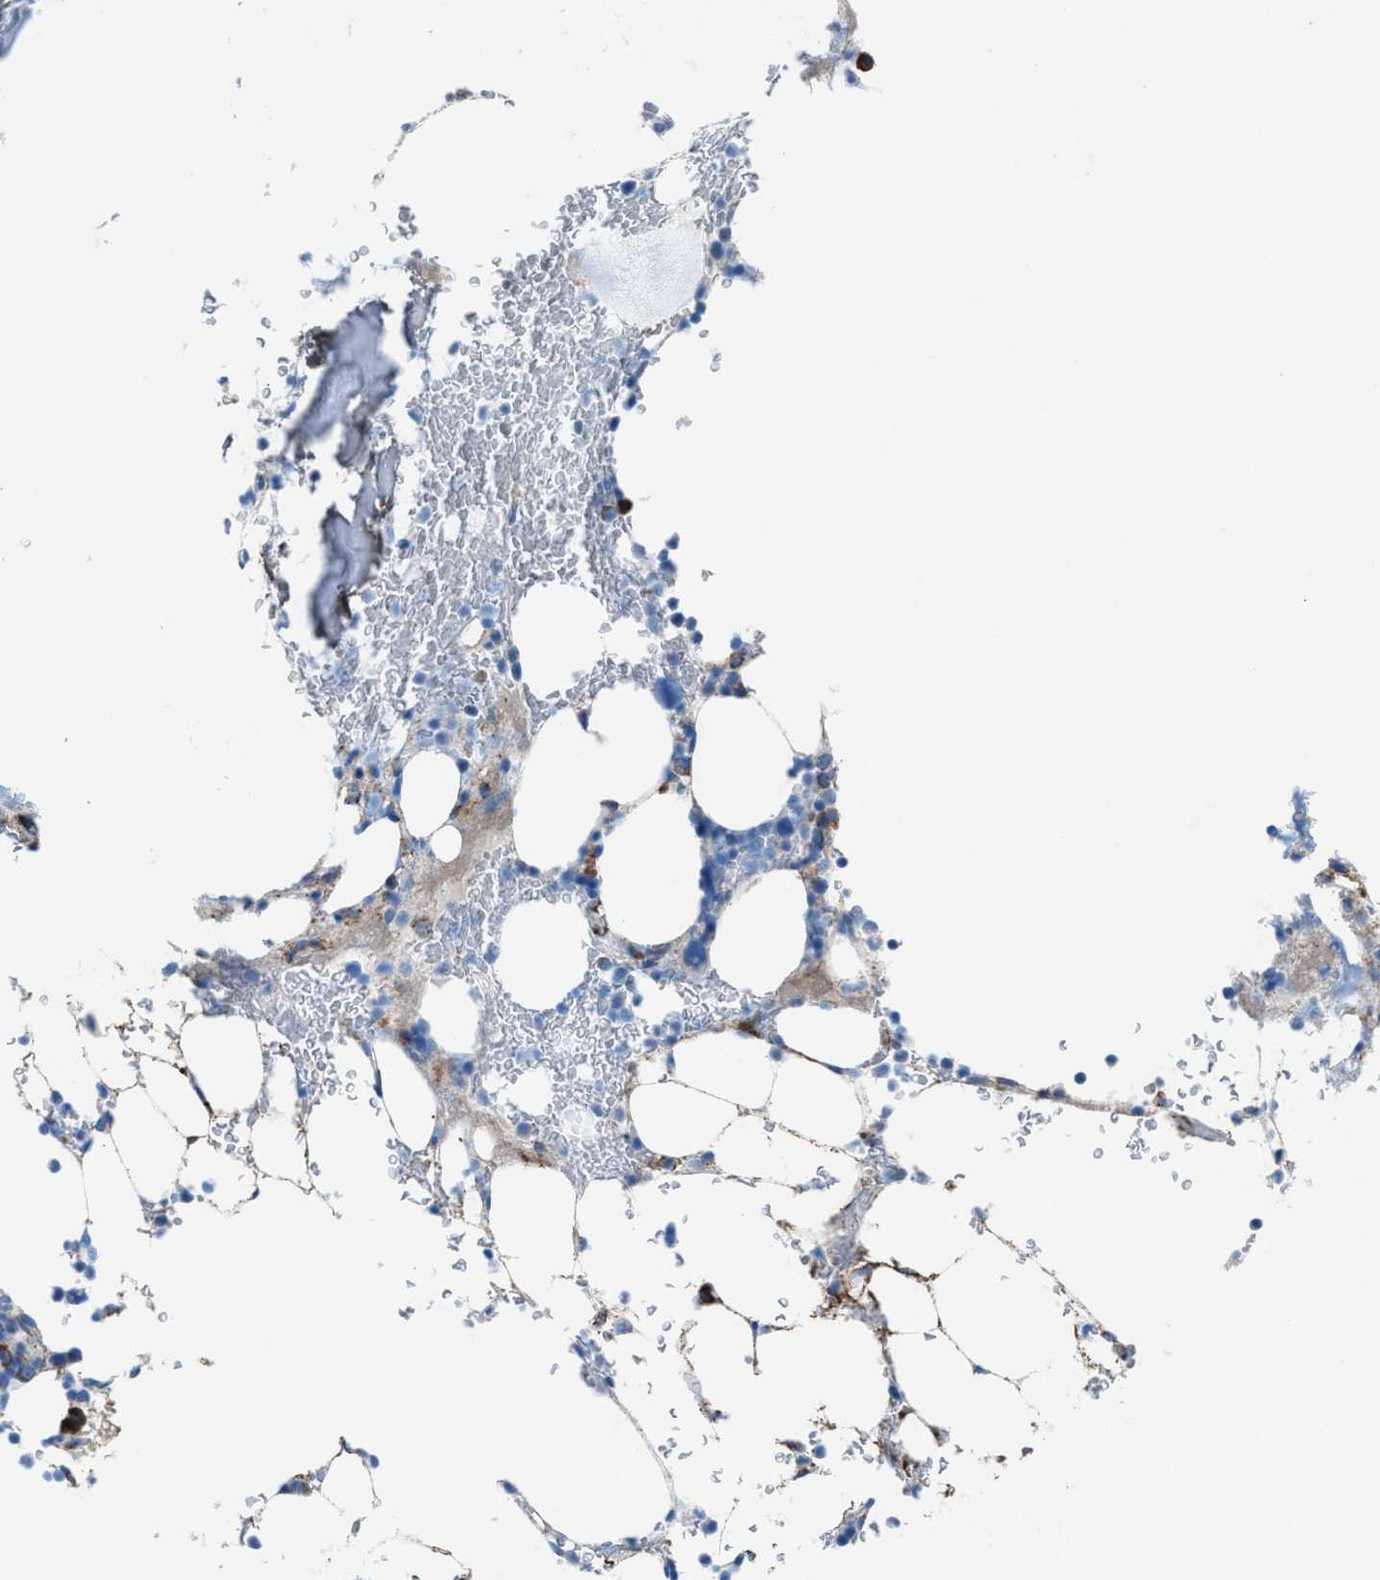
{"staining": {"intensity": "weak", "quantity": "<25%", "location": "cytoplasmic/membranous"}, "tissue": "bone marrow", "cell_type": "Hematopoietic cells", "image_type": "normal", "snomed": [{"axis": "morphology", "description": "Normal tissue, NOS"}, {"axis": "topography", "description": "Bone marrow"}], "caption": "IHC photomicrograph of benign bone marrow: bone marrow stained with DAB (3,3'-diaminobenzidine) reveals no significant protein positivity in hematopoietic cells.", "gene": "CD1B", "patient": {"sex": "female", "age": 81}}